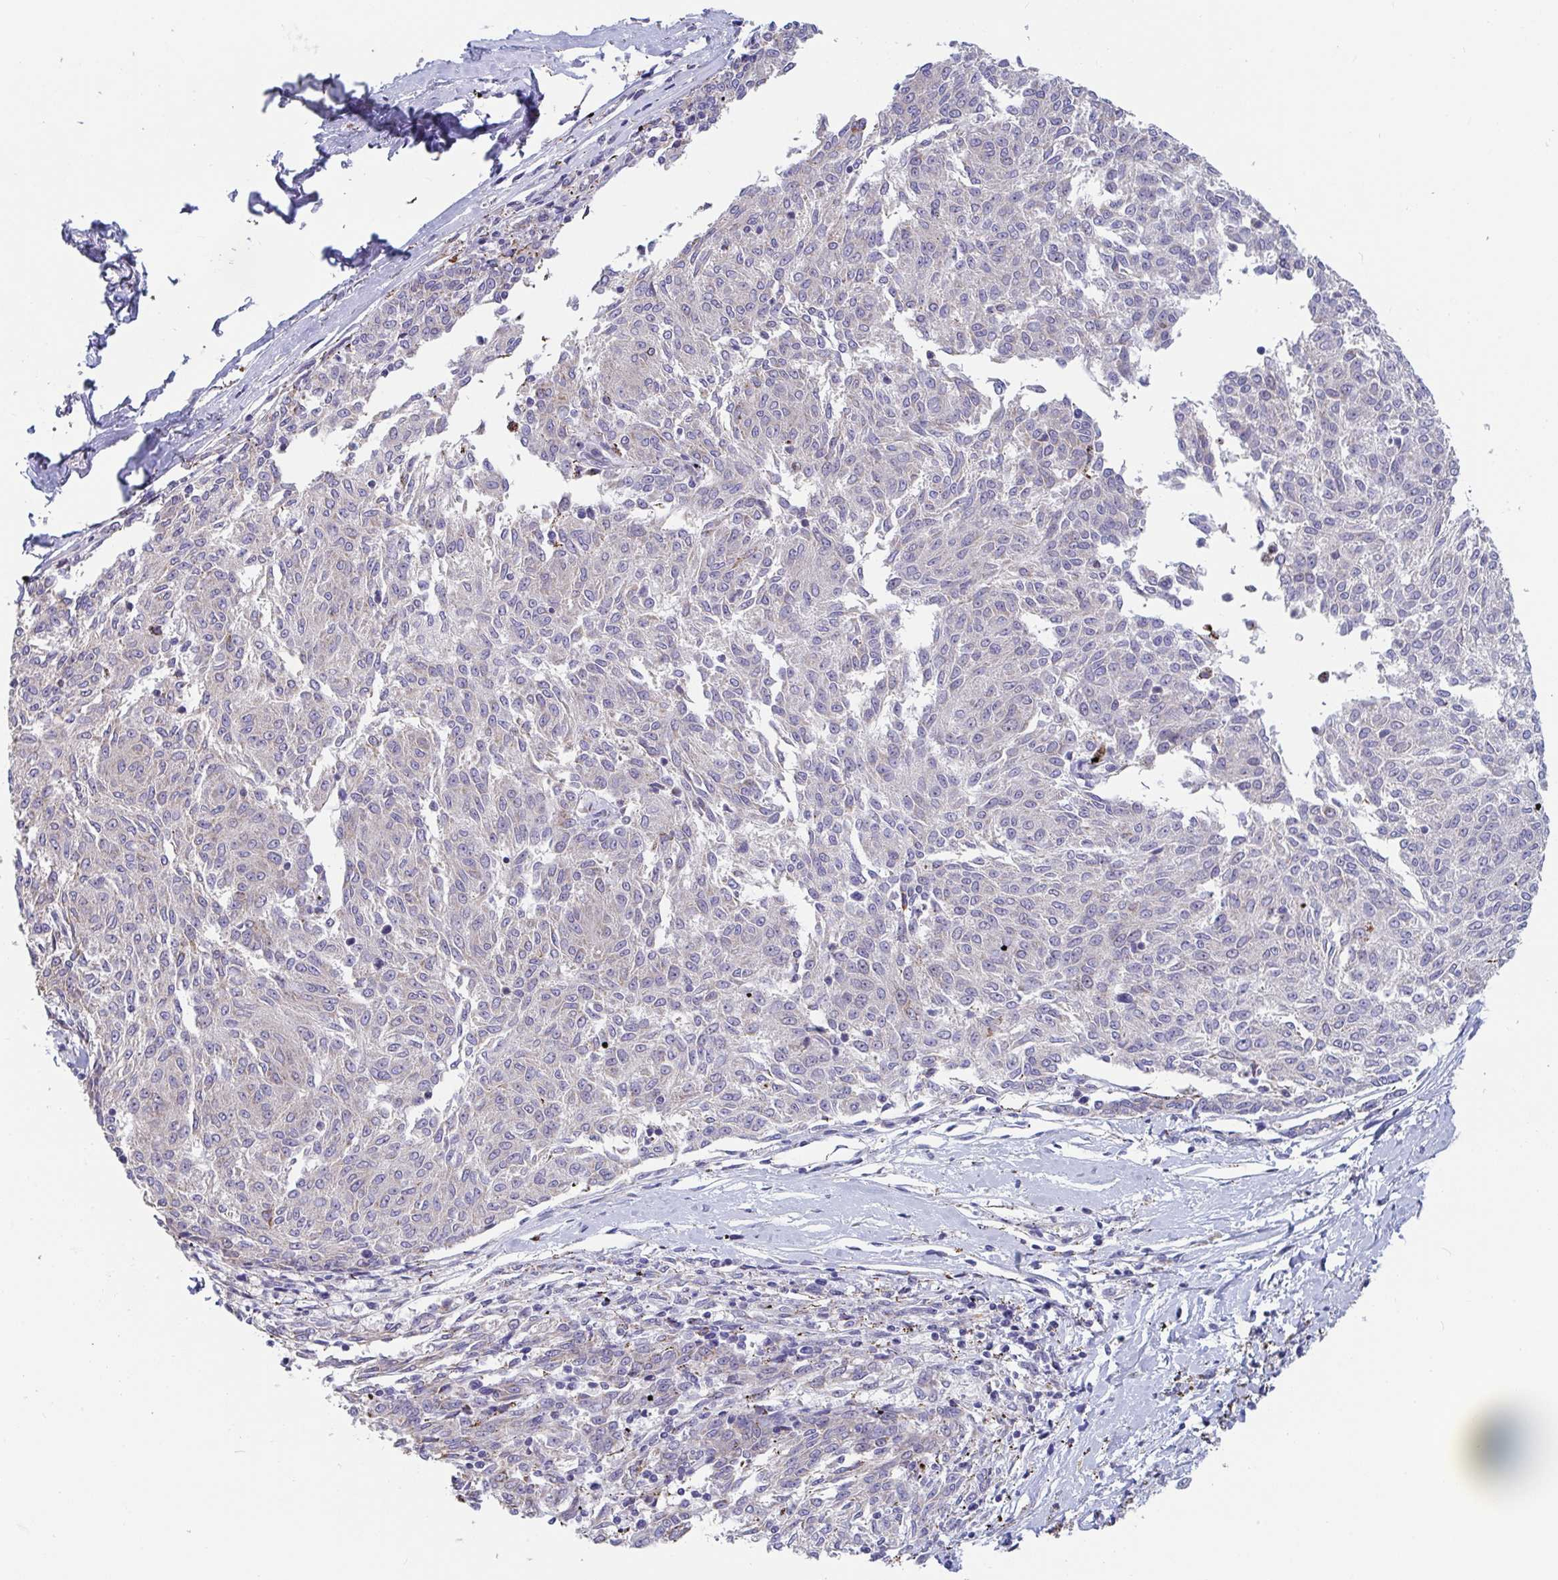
{"staining": {"intensity": "negative", "quantity": "none", "location": "none"}, "tissue": "melanoma", "cell_type": "Tumor cells", "image_type": "cancer", "snomed": [{"axis": "morphology", "description": "Malignant melanoma, NOS"}, {"axis": "topography", "description": "Skin"}], "caption": "Tumor cells show no significant expression in melanoma.", "gene": "FAM156B", "patient": {"sex": "female", "age": 72}}